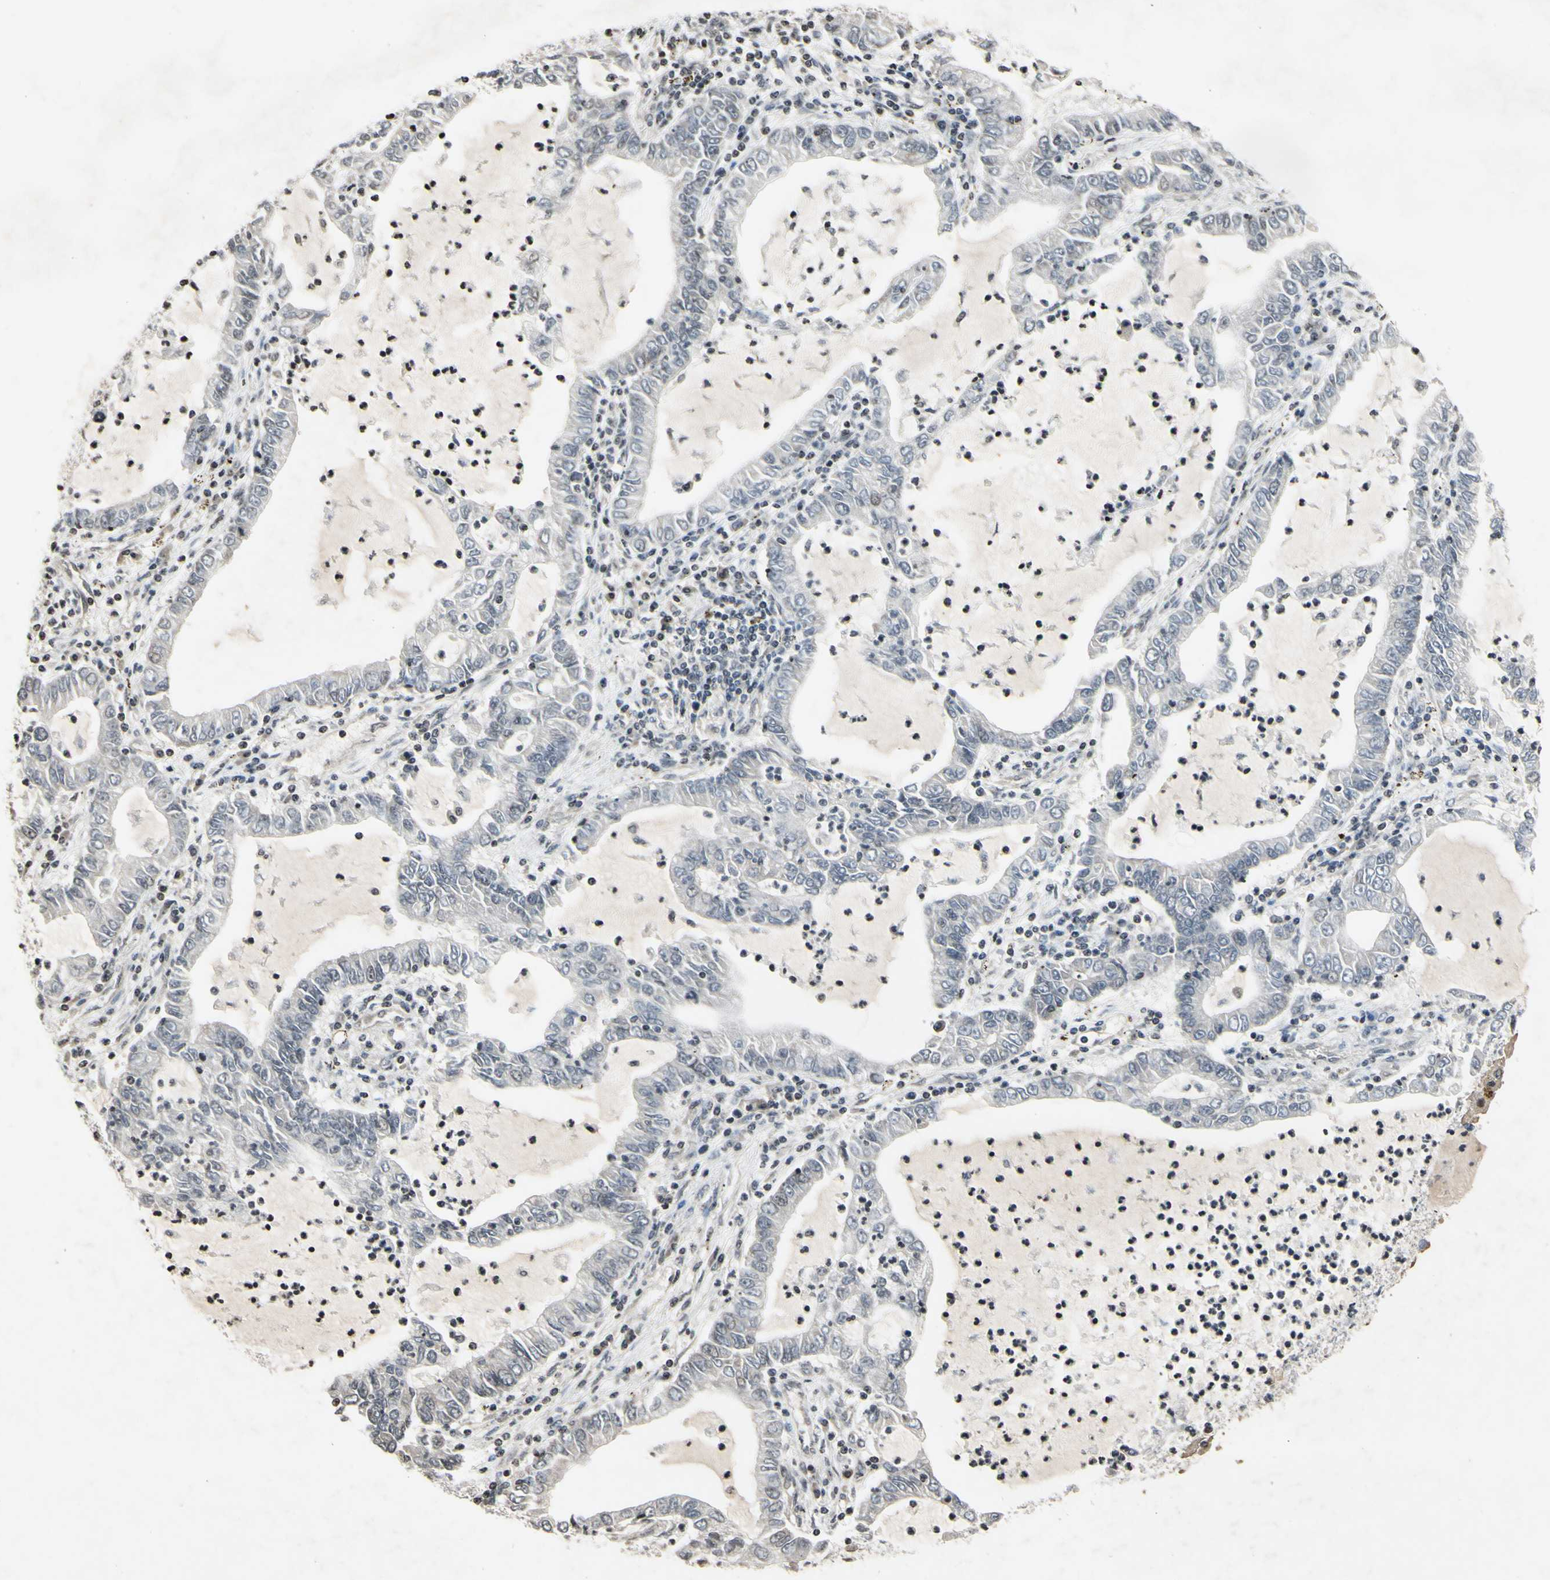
{"staining": {"intensity": "negative", "quantity": "none", "location": "none"}, "tissue": "lung cancer", "cell_type": "Tumor cells", "image_type": "cancer", "snomed": [{"axis": "morphology", "description": "Adenocarcinoma, NOS"}, {"axis": "topography", "description": "Lung"}], "caption": "Immunohistochemical staining of human lung cancer (adenocarcinoma) displays no significant staining in tumor cells.", "gene": "ARG1", "patient": {"sex": "female", "age": 51}}